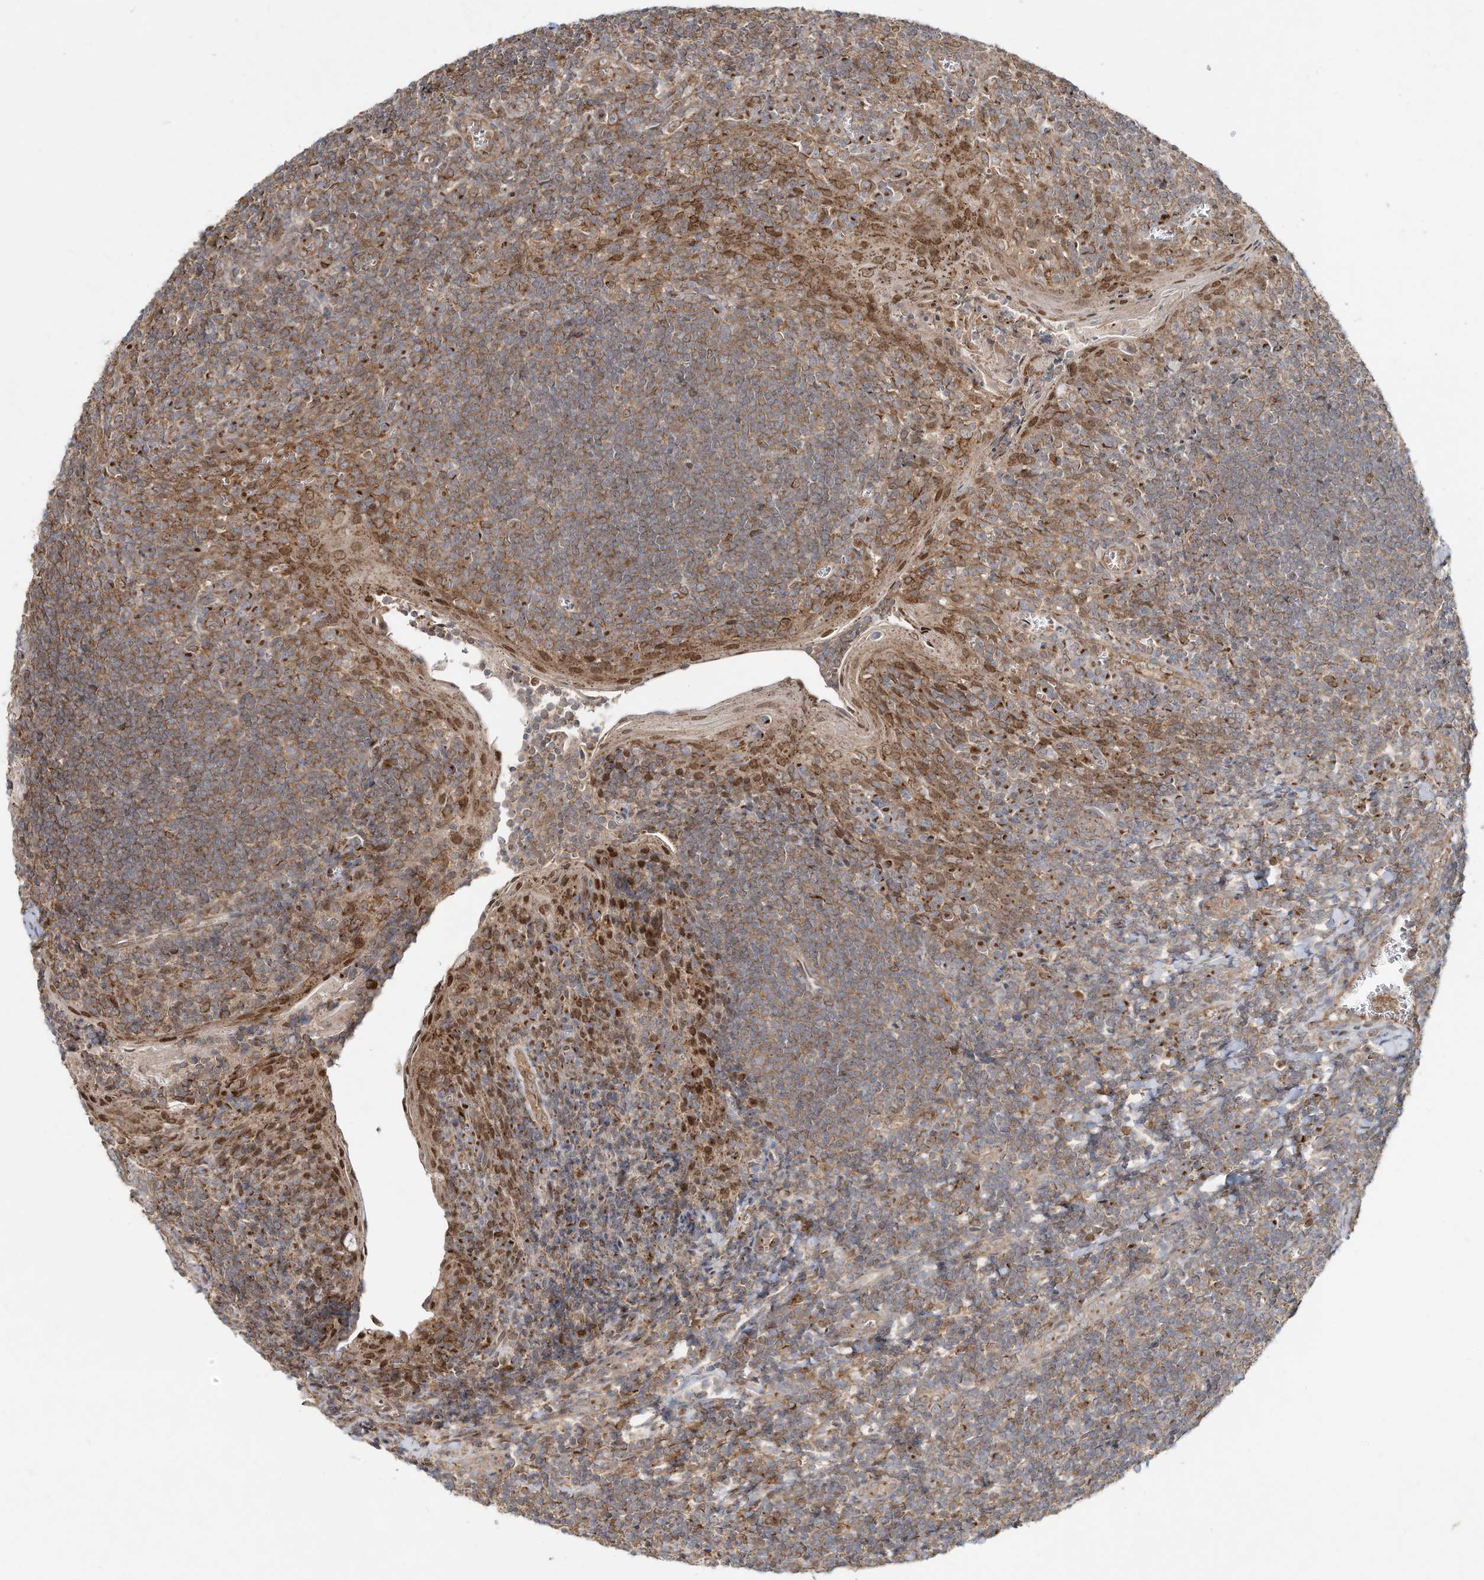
{"staining": {"intensity": "moderate", "quantity": ">75%", "location": "cytoplasmic/membranous"}, "tissue": "tonsil", "cell_type": "Germinal center cells", "image_type": "normal", "snomed": [{"axis": "morphology", "description": "Normal tissue, NOS"}, {"axis": "topography", "description": "Tonsil"}], "caption": "Human tonsil stained with a brown dye demonstrates moderate cytoplasmic/membranous positive staining in approximately >75% of germinal center cells.", "gene": "CUX1", "patient": {"sex": "male", "age": 27}}